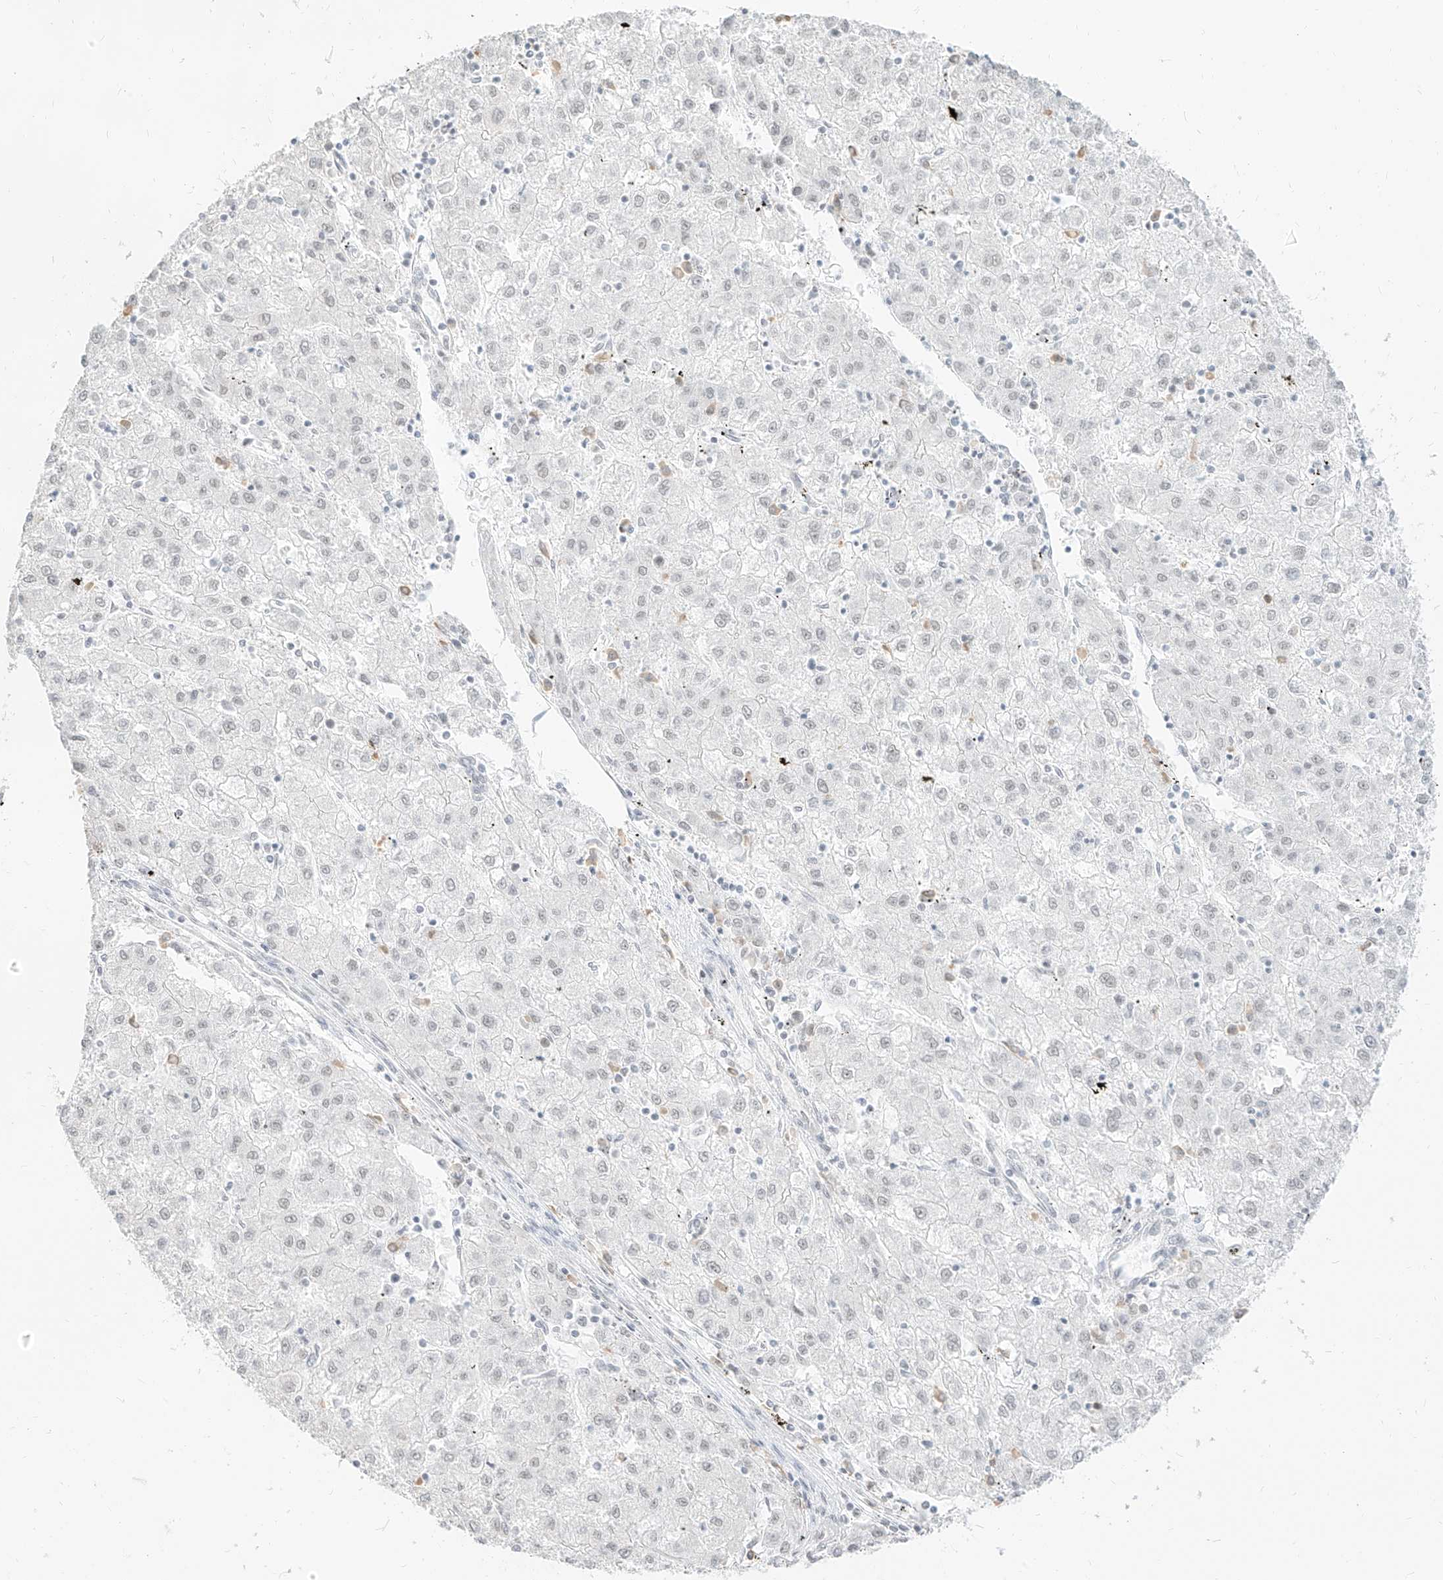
{"staining": {"intensity": "negative", "quantity": "none", "location": "none"}, "tissue": "liver cancer", "cell_type": "Tumor cells", "image_type": "cancer", "snomed": [{"axis": "morphology", "description": "Carcinoma, Hepatocellular, NOS"}, {"axis": "topography", "description": "Liver"}], "caption": "Human hepatocellular carcinoma (liver) stained for a protein using immunohistochemistry displays no staining in tumor cells.", "gene": "SUPT5H", "patient": {"sex": "male", "age": 72}}